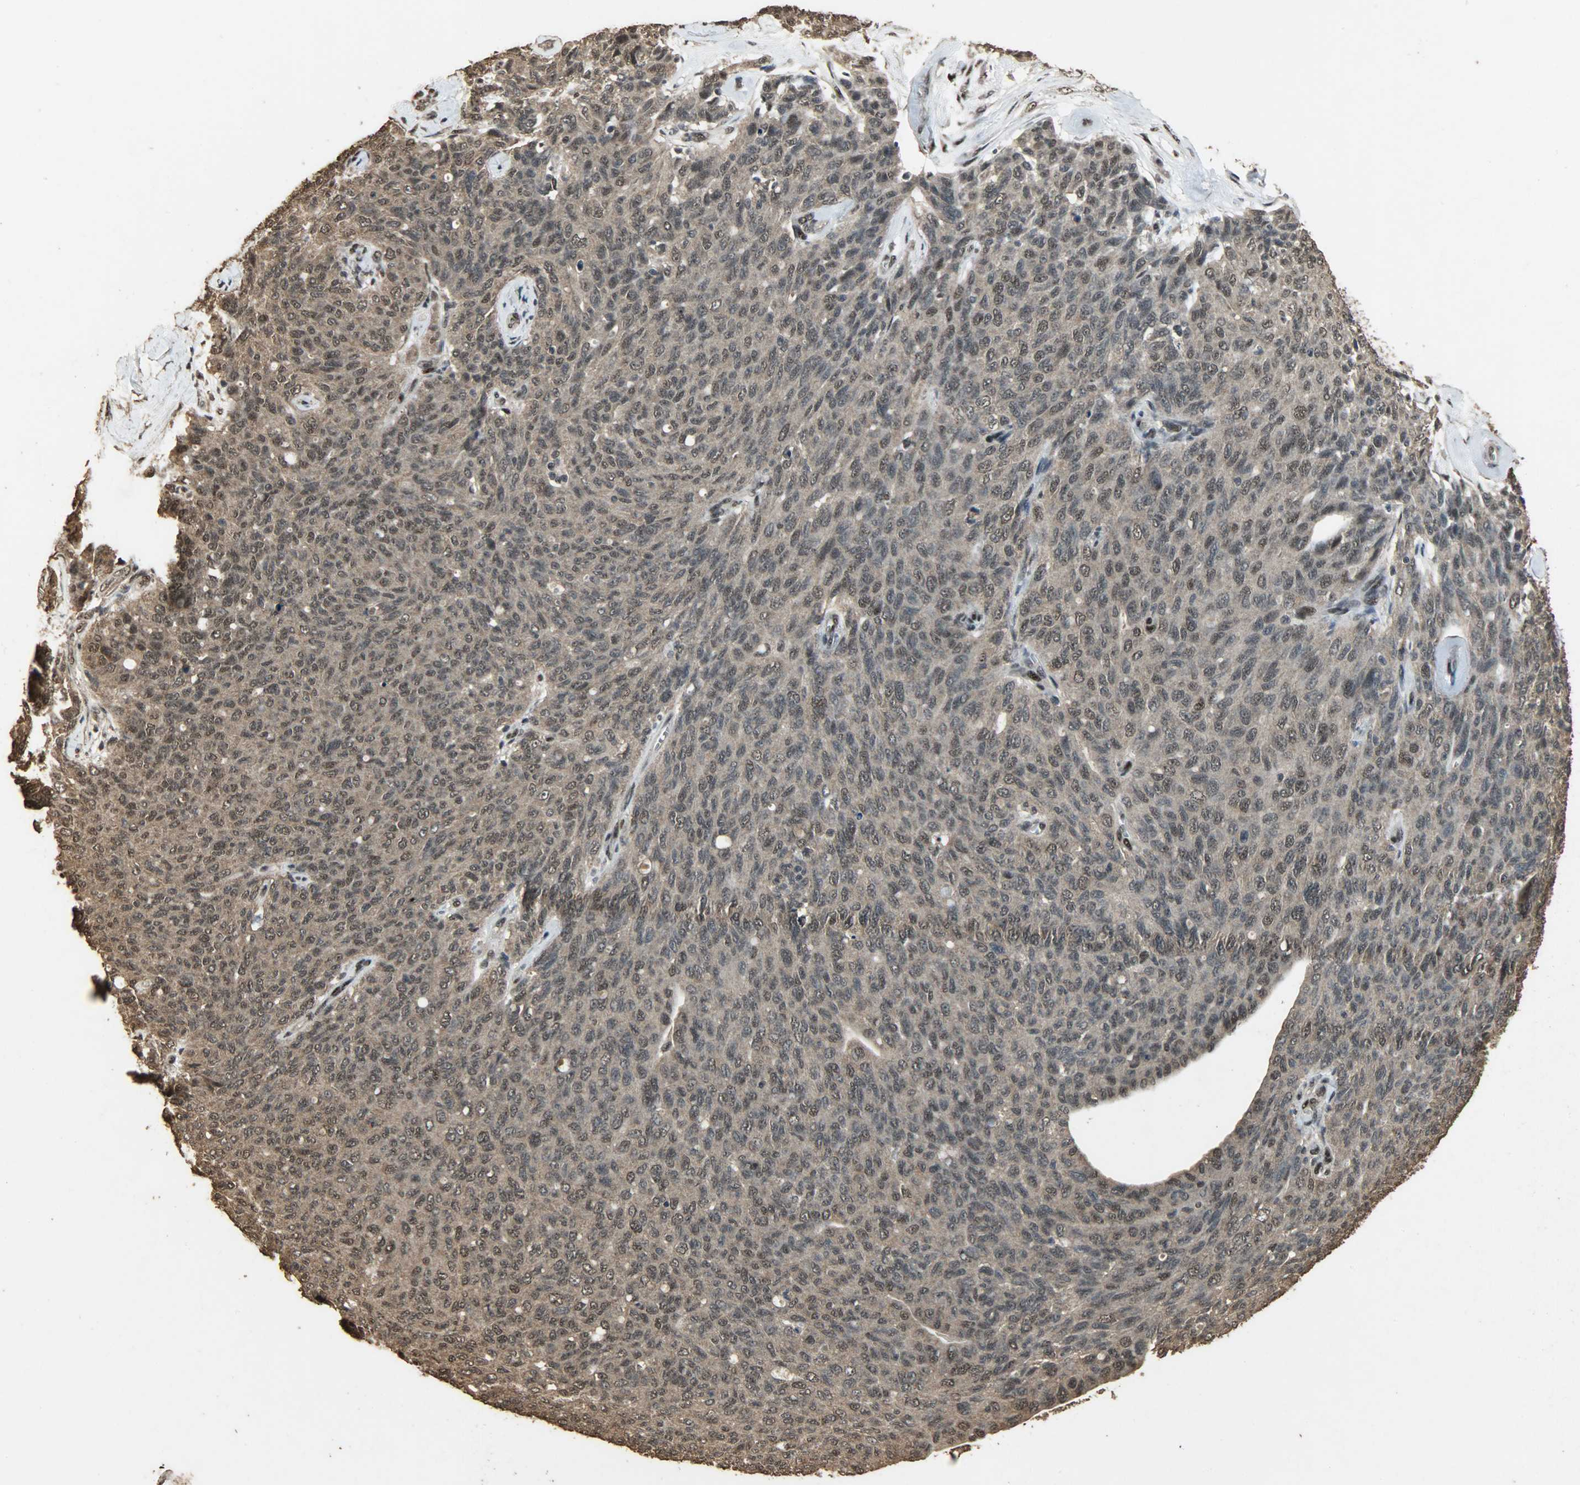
{"staining": {"intensity": "moderate", "quantity": ">75%", "location": "cytoplasmic/membranous,nuclear"}, "tissue": "ovarian cancer", "cell_type": "Tumor cells", "image_type": "cancer", "snomed": [{"axis": "morphology", "description": "Carcinoma, endometroid"}, {"axis": "topography", "description": "Ovary"}], "caption": "Moderate cytoplasmic/membranous and nuclear protein expression is seen in about >75% of tumor cells in ovarian cancer (endometroid carcinoma). (DAB = brown stain, brightfield microscopy at high magnification).", "gene": "CCNT2", "patient": {"sex": "female", "age": 60}}